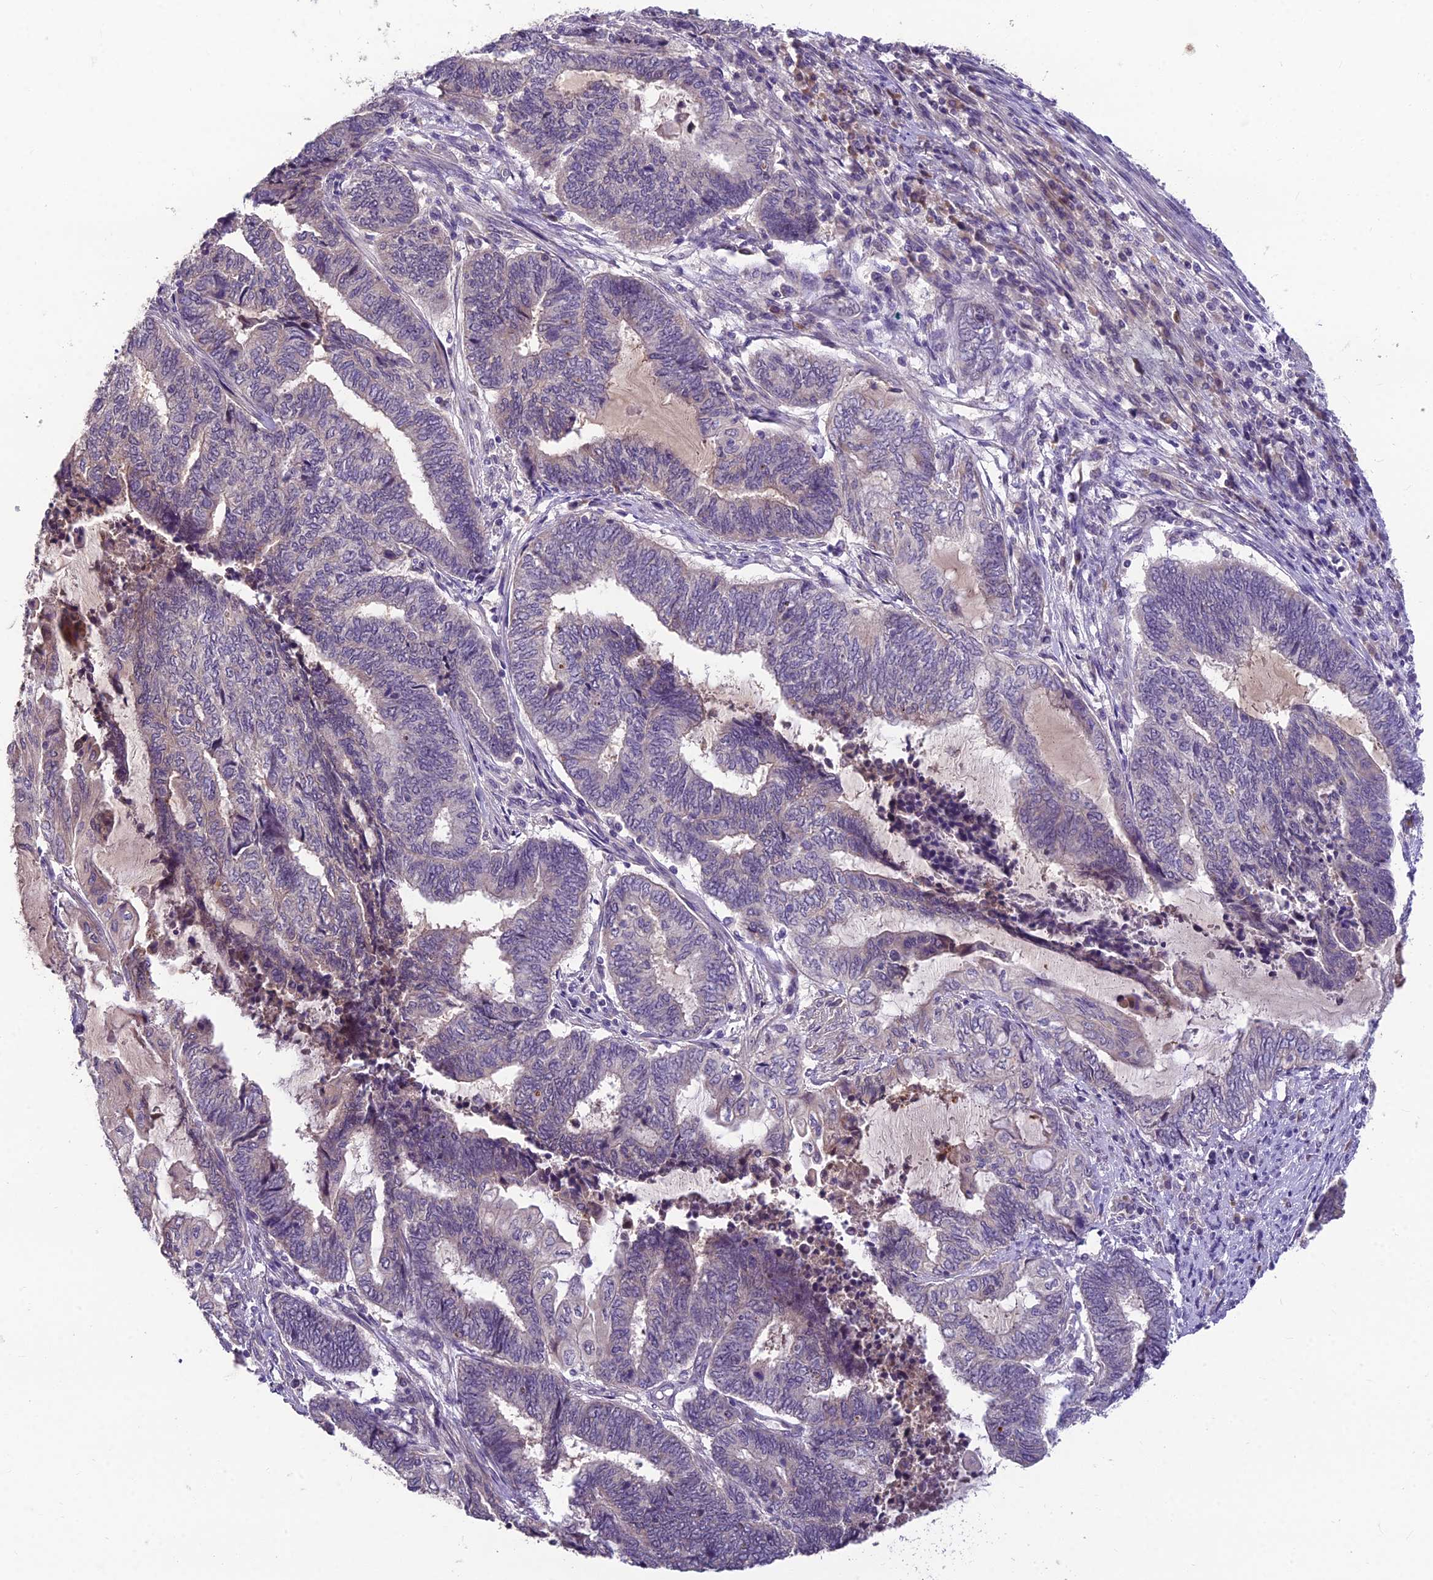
{"staining": {"intensity": "negative", "quantity": "none", "location": "none"}, "tissue": "endometrial cancer", "cell_type": "Tumor cells", "image_type": "cancer", "snomed": [{"axis": "morphology", "description": "Adenocarcinoma, NOS"}, {"axis": "topography", "description": "Uterus"}, {"axis": "topography", "description": "Endometrium"}], "caption": "DAB immunohistochemical staining of human adenocarcinoma (endometrial) displays no significant positivity in tumor cells.", "gene": "ZNF333", "patient": {"sex": "female", "age": 70}}